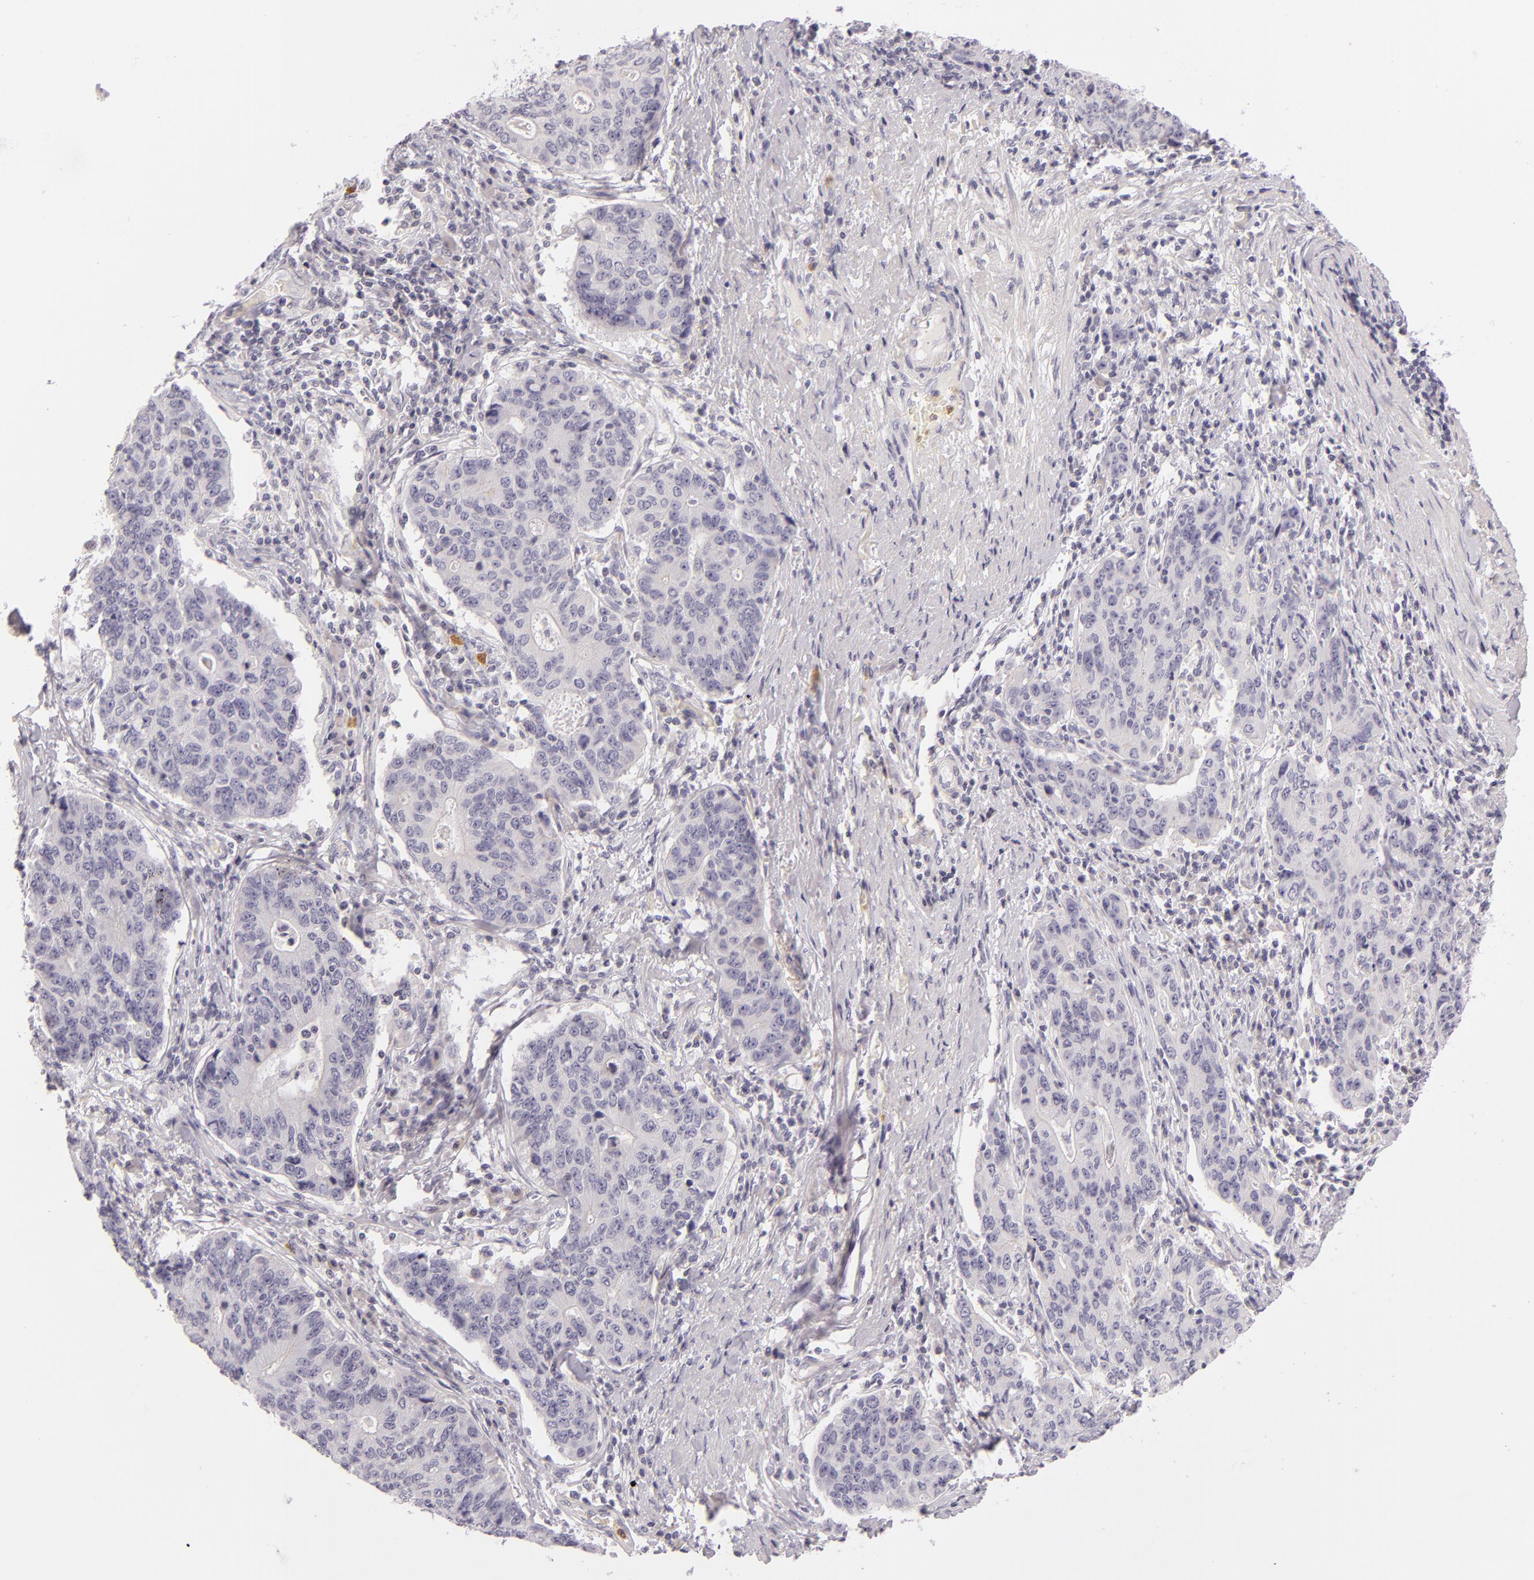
{"staining": {"intensity": "negative", "quantity": "none", "location": "none"}, "tissue": "stomach cancer", "cell_type": "Tumor cells", "image_type": "cancer", "snomed": [{"axis": "morphology", "description": "Adenocarcinoma, NOS"}, {"axis": "topography", "description": "Esophagus"}, {"axis": "topography", "description": "Stomach"}], "caption": "Stomach cancer stained for a protein using IHC shows no expression tumor cells.", "gene": "FAM181A", "patient": {"sex": "male", "age": 74}}